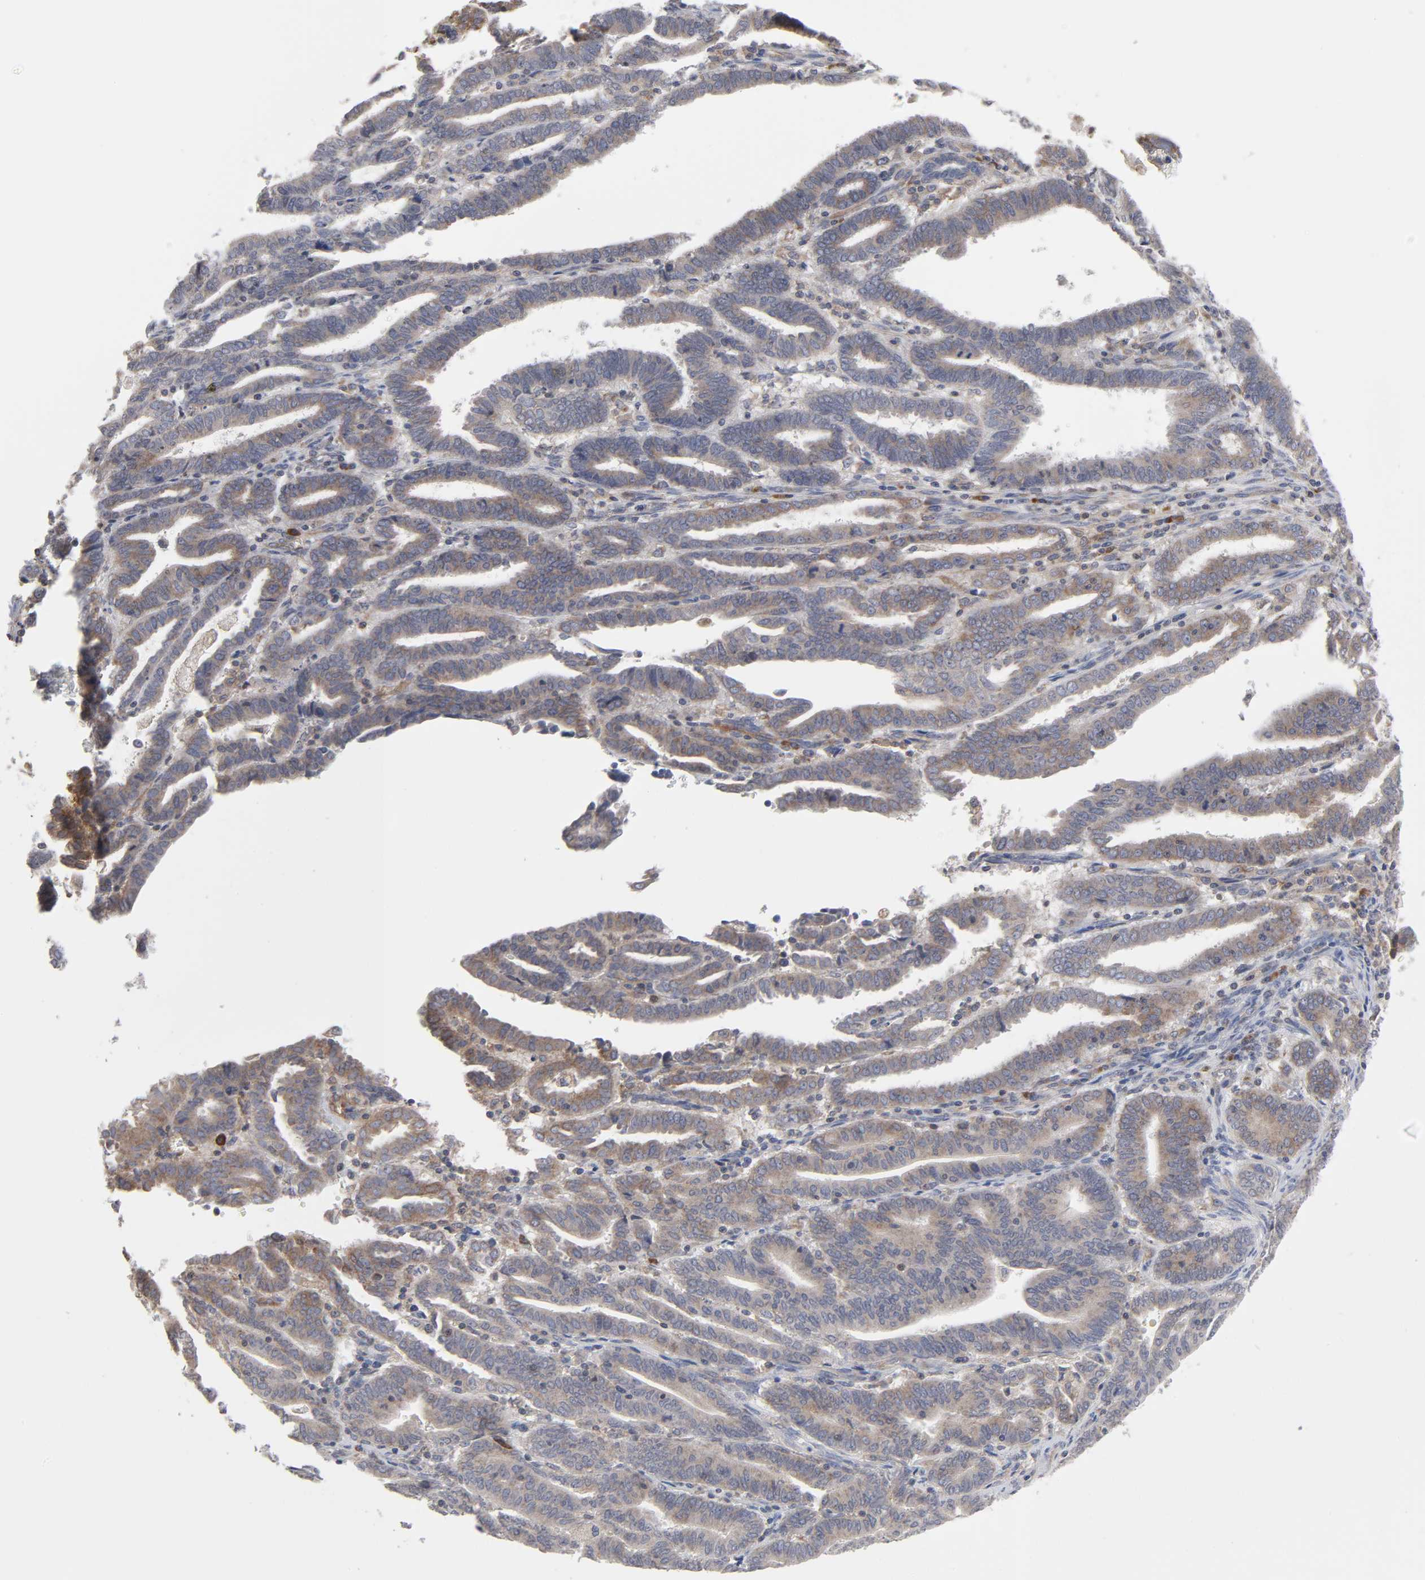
{"staining": {"intensity": "weak", "quantity": ">75%", "location": "cytoplasmic/membranous"}, "tissue": "endometrial cancer", "cell_type": "Tumor cells", "image_type": "cancer", "snomed": [{"axis": "morphology", "description": "Adenocarcinoma, NOS"}, {"axis": "topography", "description": "Uterus"}], "caption": "Immunohistochemical staining of adenocarcinoma (endometrial) shows weak cytoplasmic/membranous protein staining in about >75% of tumor cells.", "gene": "IL4R", "patient": {"sex": "female", "age": 83}}